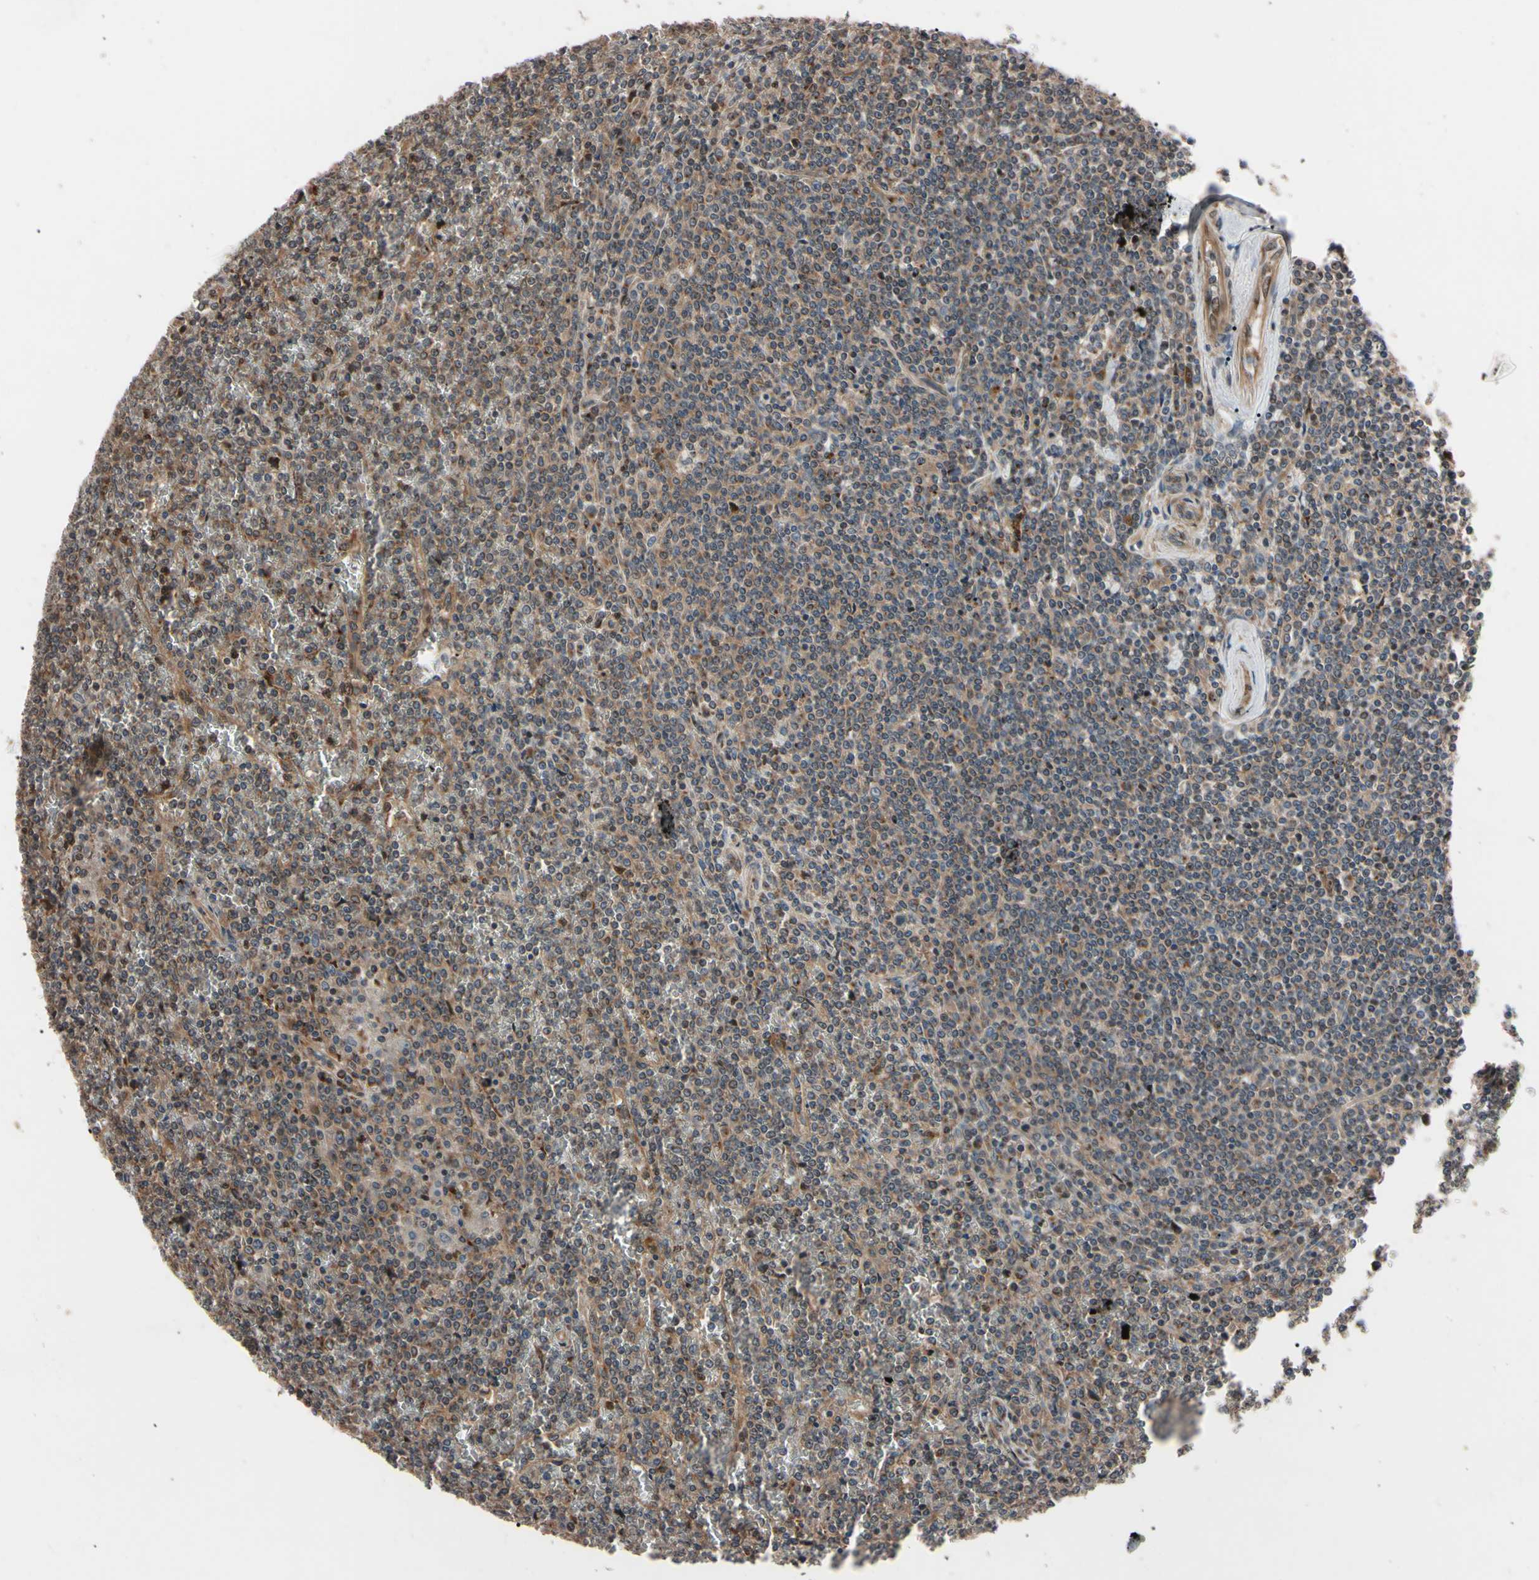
{"staining": {"intensity": "moderate", "quantity": ">75%", "location": "cytoplasmic/membranous"}, "tissue": "lymphoma", "cell_type": "Tumor cells", "image_type": "cancer", "snomed": [{"axis": "morphology", "description": "Malignant lymphoma, non-Hodgkin's type, Low grade"}, {"axis": "topography", "description": "Spleen"}], "caption": "Lymphoma stained for a protein (brown) demonstrates moderate cytoplasmic/membranous positive expression in about >75% of tumor cells.", "gene": "GUCY1B1", "patient": {"sex": "female", "age": 19}}